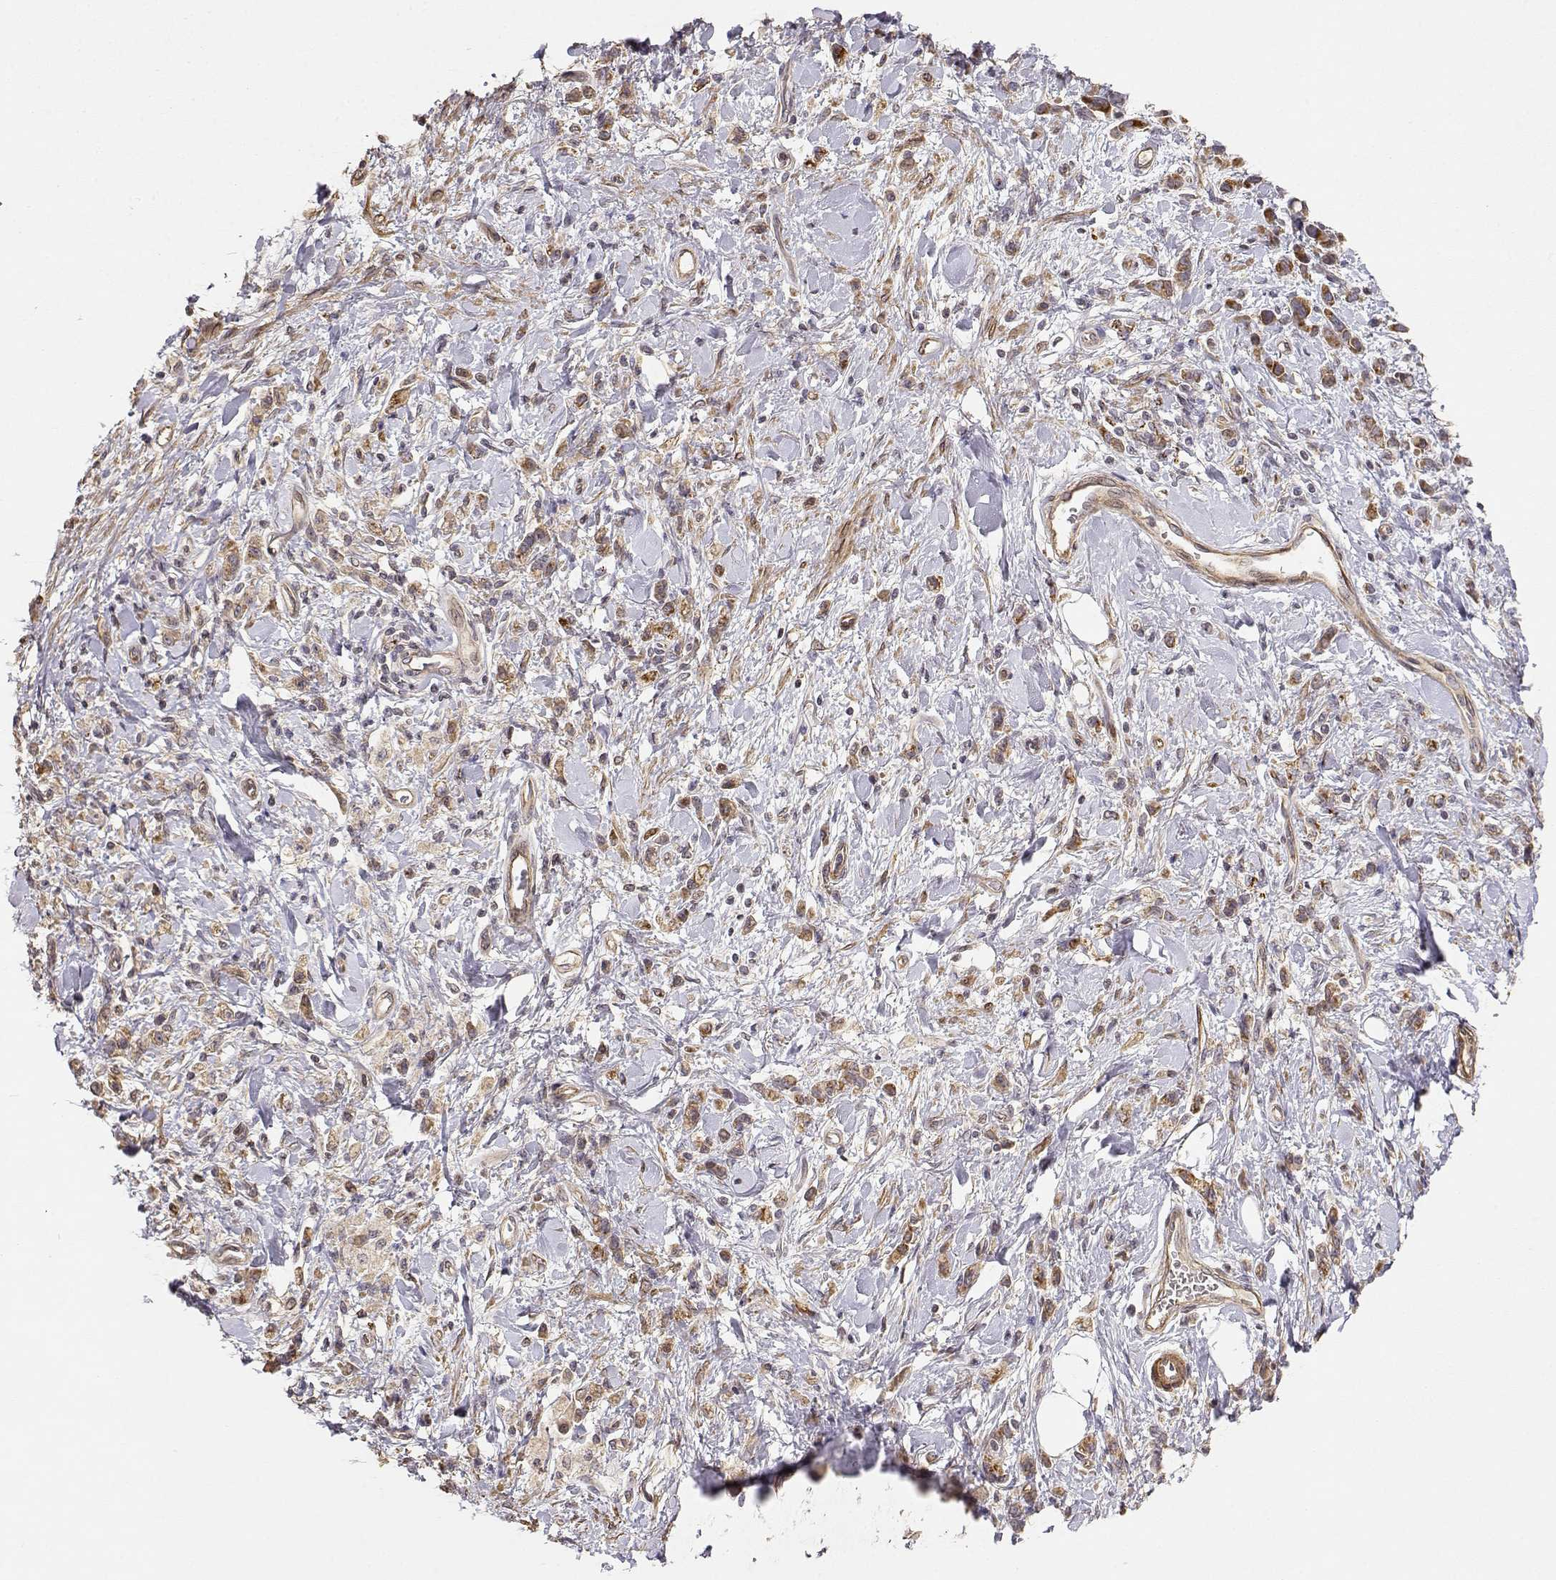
{"staining": {"intensity": "weak", "quantity": ">75%", "location": "cytoplasmic/membranous"}, "tissue": "stomach cancer", "cell_type": "Tumor cells", "image_type": "cancer", "snomed": [{"axis": "morphology", "description": "Adenocarcinoma, NOS"}, {"axis": "topography", "description": "Stomach"}], "caption": "A brown stain highlights weak cytoplasmic/membranous expression of a protein in human stomach cancer tumor cells.", "gene": "PICK1", "patient": {"sex": "male", "age": 77}}